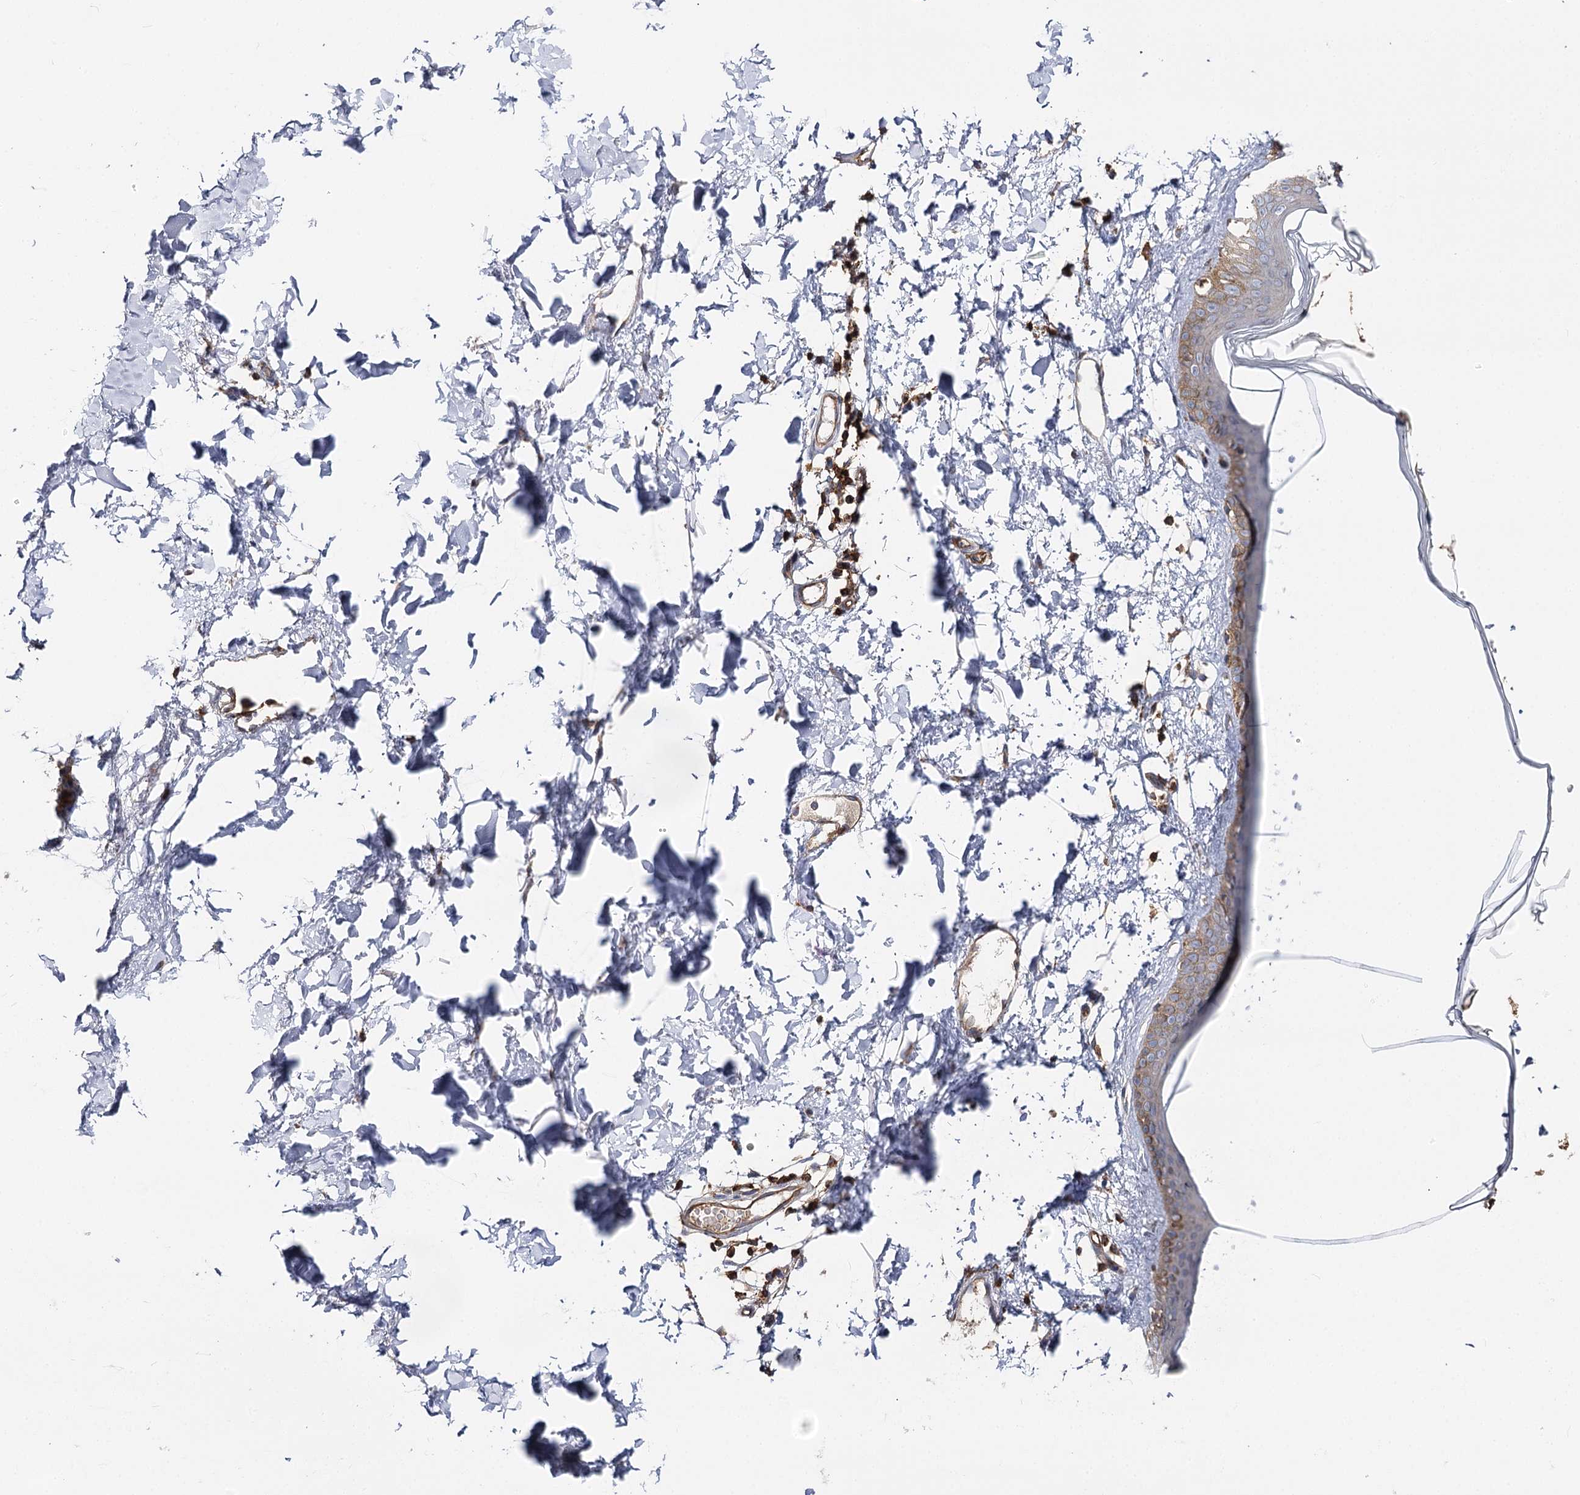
{"staining": {"intensity": "moderate", "quantity": ">75%", "location": "cytoplasmic/membranous"}, "tissue": "skin", "cell_type": "Fibroblasts", "image_type": "normal", "snomed": [{"axis": "morphology", "description": "Normal tissue, NOS"}, {"axis": "topography", "description": "Skin"}], "caption": "Protein expression by immunohistochemistry displays moderate cytoplasmic/membranous expression in approximately >75% of fibroblasts in benign skin.", "gene": "SEC24B", "patient": {"sex": "female", "age": 58}}